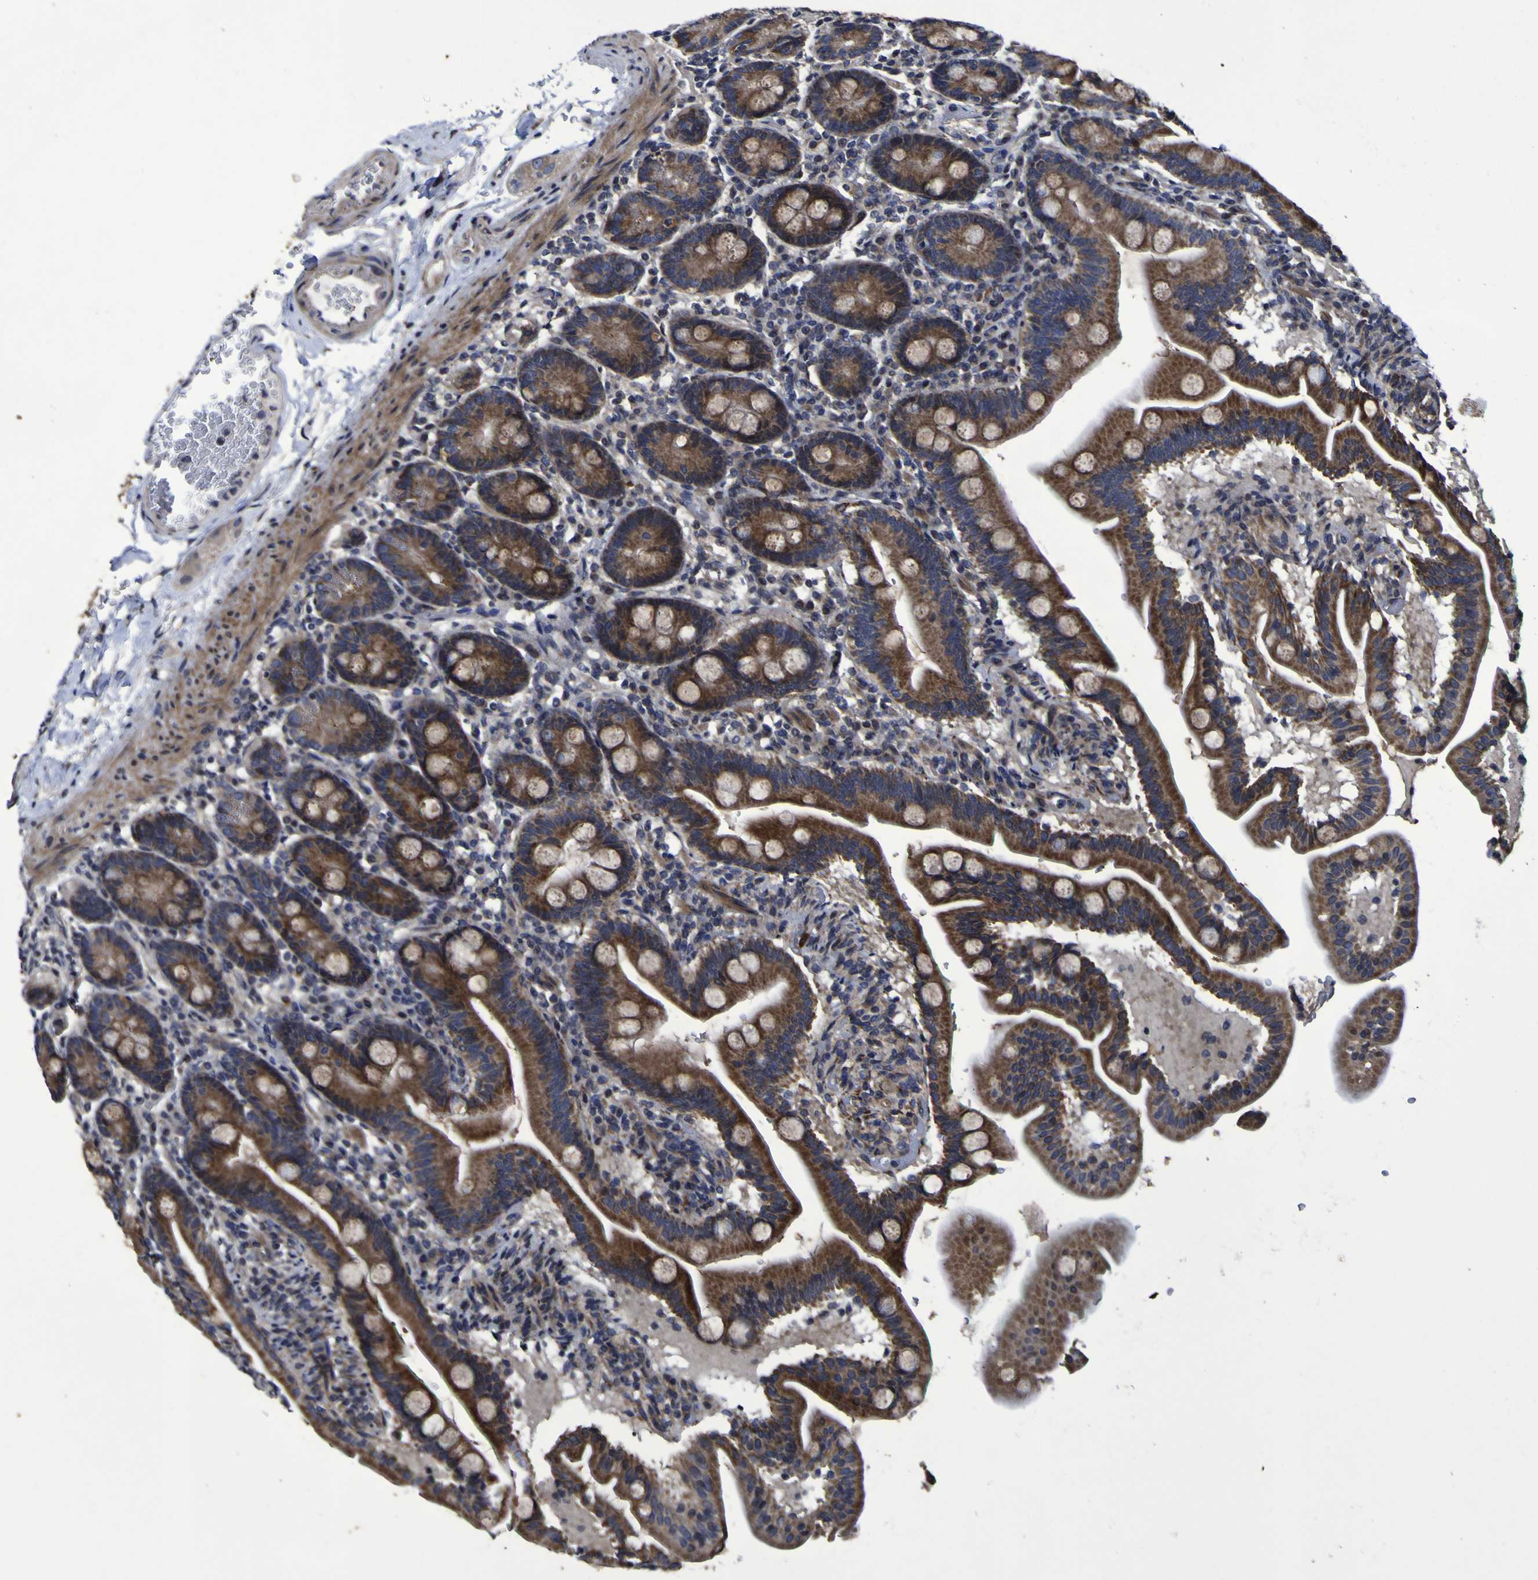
{"staining": {"intensity": "strong", "quantity": ">75%", "location": "cytoplasmic/membranous"}, "tissue": "duodenum", "cell_type": "Glandular cells", "image_type": "normal", "snomed": [{"axis": "morphology", "description": "Normal tissue, NOS"}, {"axis": "topography", "description": "Duodenum"}], "caption": "Immunohistochemistry staining of benign duodenum, which exhibits high levels of strong cytoplasmic/membranous positivity in approximately >75% of glandular cells indicating strong cytoplasmic/membranous protein positivity. The staining was performed using DAB (3,3'-diaminobenzidine) (brown) for protein detection and nuclei were counterstained in hematoxylin (blue).", "gene": "P3H1", "patient": {"sex": "male", "age": 54}}